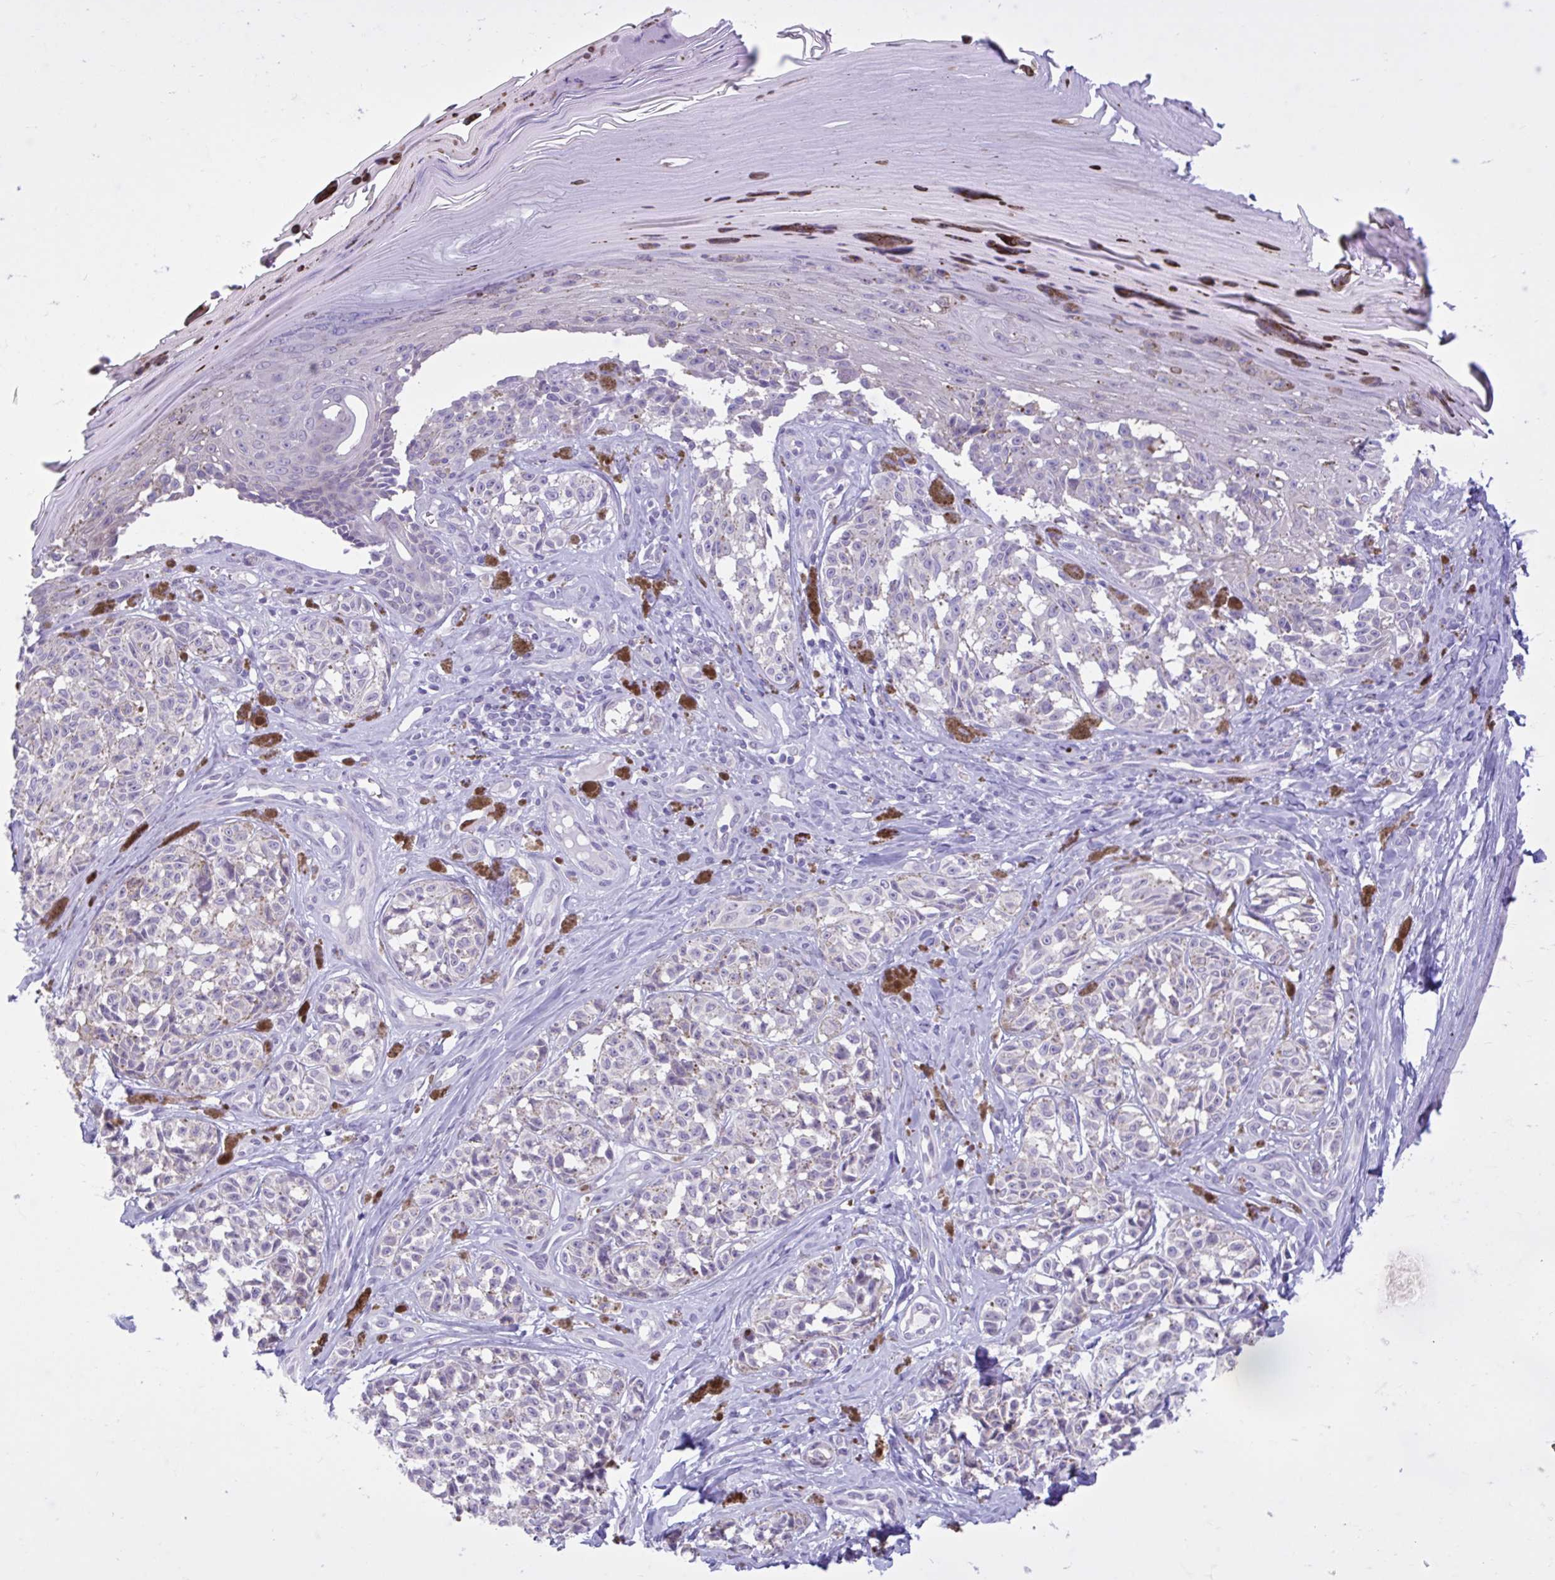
{"staining": {"intensity": "negative", "quantity": "none", "location": "none"}, "tissue": "melanoma", "cell_type": "Tumor cells", "image_type": "cancer", "snomed": [{"axis": "morphology", "description": "Malignant melanoma, NOS"}, {"axis": "topography", "description": "Skin"}], "caption": "High magnification brightfield microscopy of melanoma stained with DAB (3,3'-diaminobenzidine) (brown) and counterstained with hematoxylin (blue): tumor cells show no significant positivity. (DAB (3,3'-diaminobenzidine) immunohistochemistry with hematoxylin counter stain).", "gene": "FAM153A", "patient": {"sex": "female", "age": 65}}